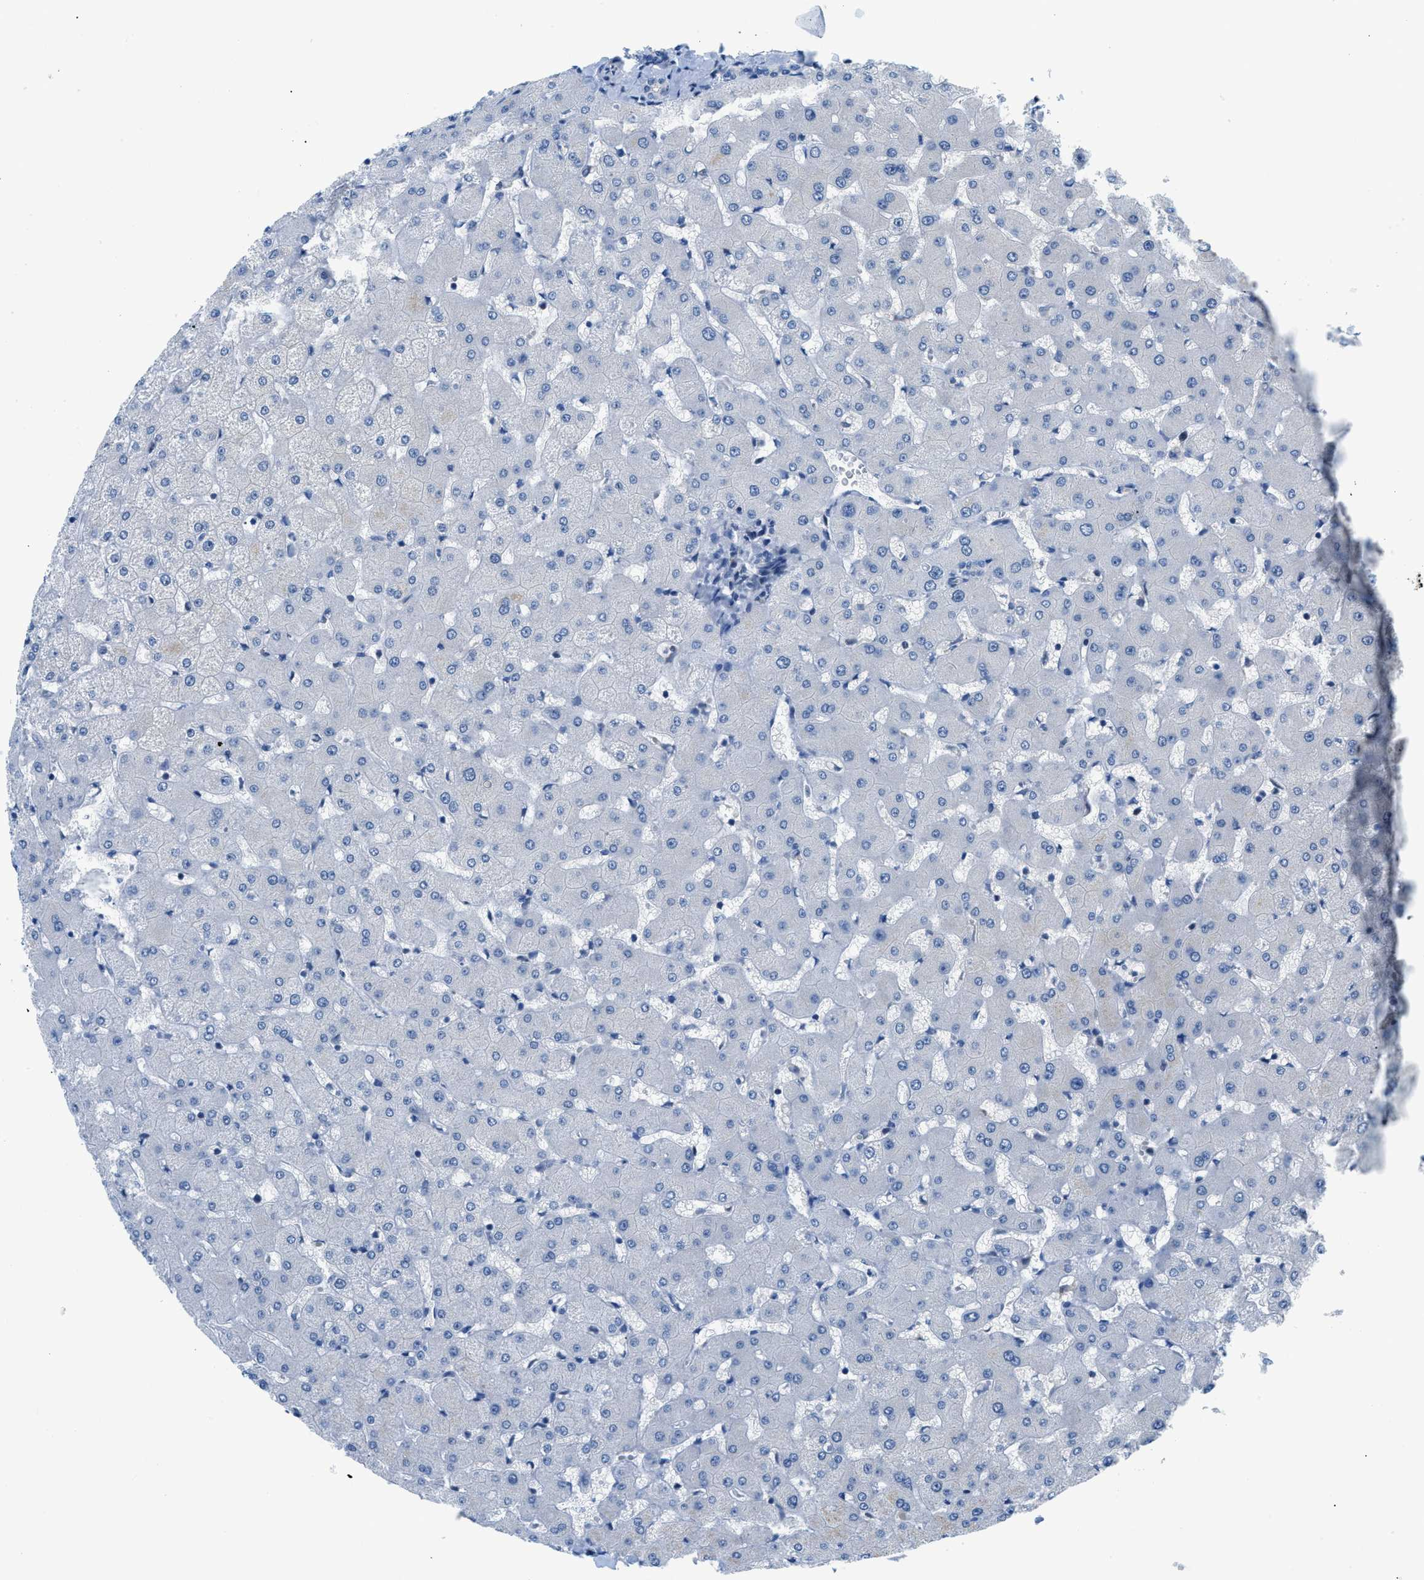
{"staining": {"intensity": "negative", "quantity": "none", "location": "none"}, "tissue": "liver", "cell_type": "Hepatocytes", "image_type": "normal", "snomed": [{"axis": "morphology", "description": "Normal tissue, NOS"}, {"axis": "topography", "description": "Liver"}], "caption": "High power microscopy histopathology image of an immunohistochemistry micrograph of benign liver, revealing no significant expression in hepatocytes.", "gene": "FDCSP", "patient": {"sex": "female", "age": 63}}